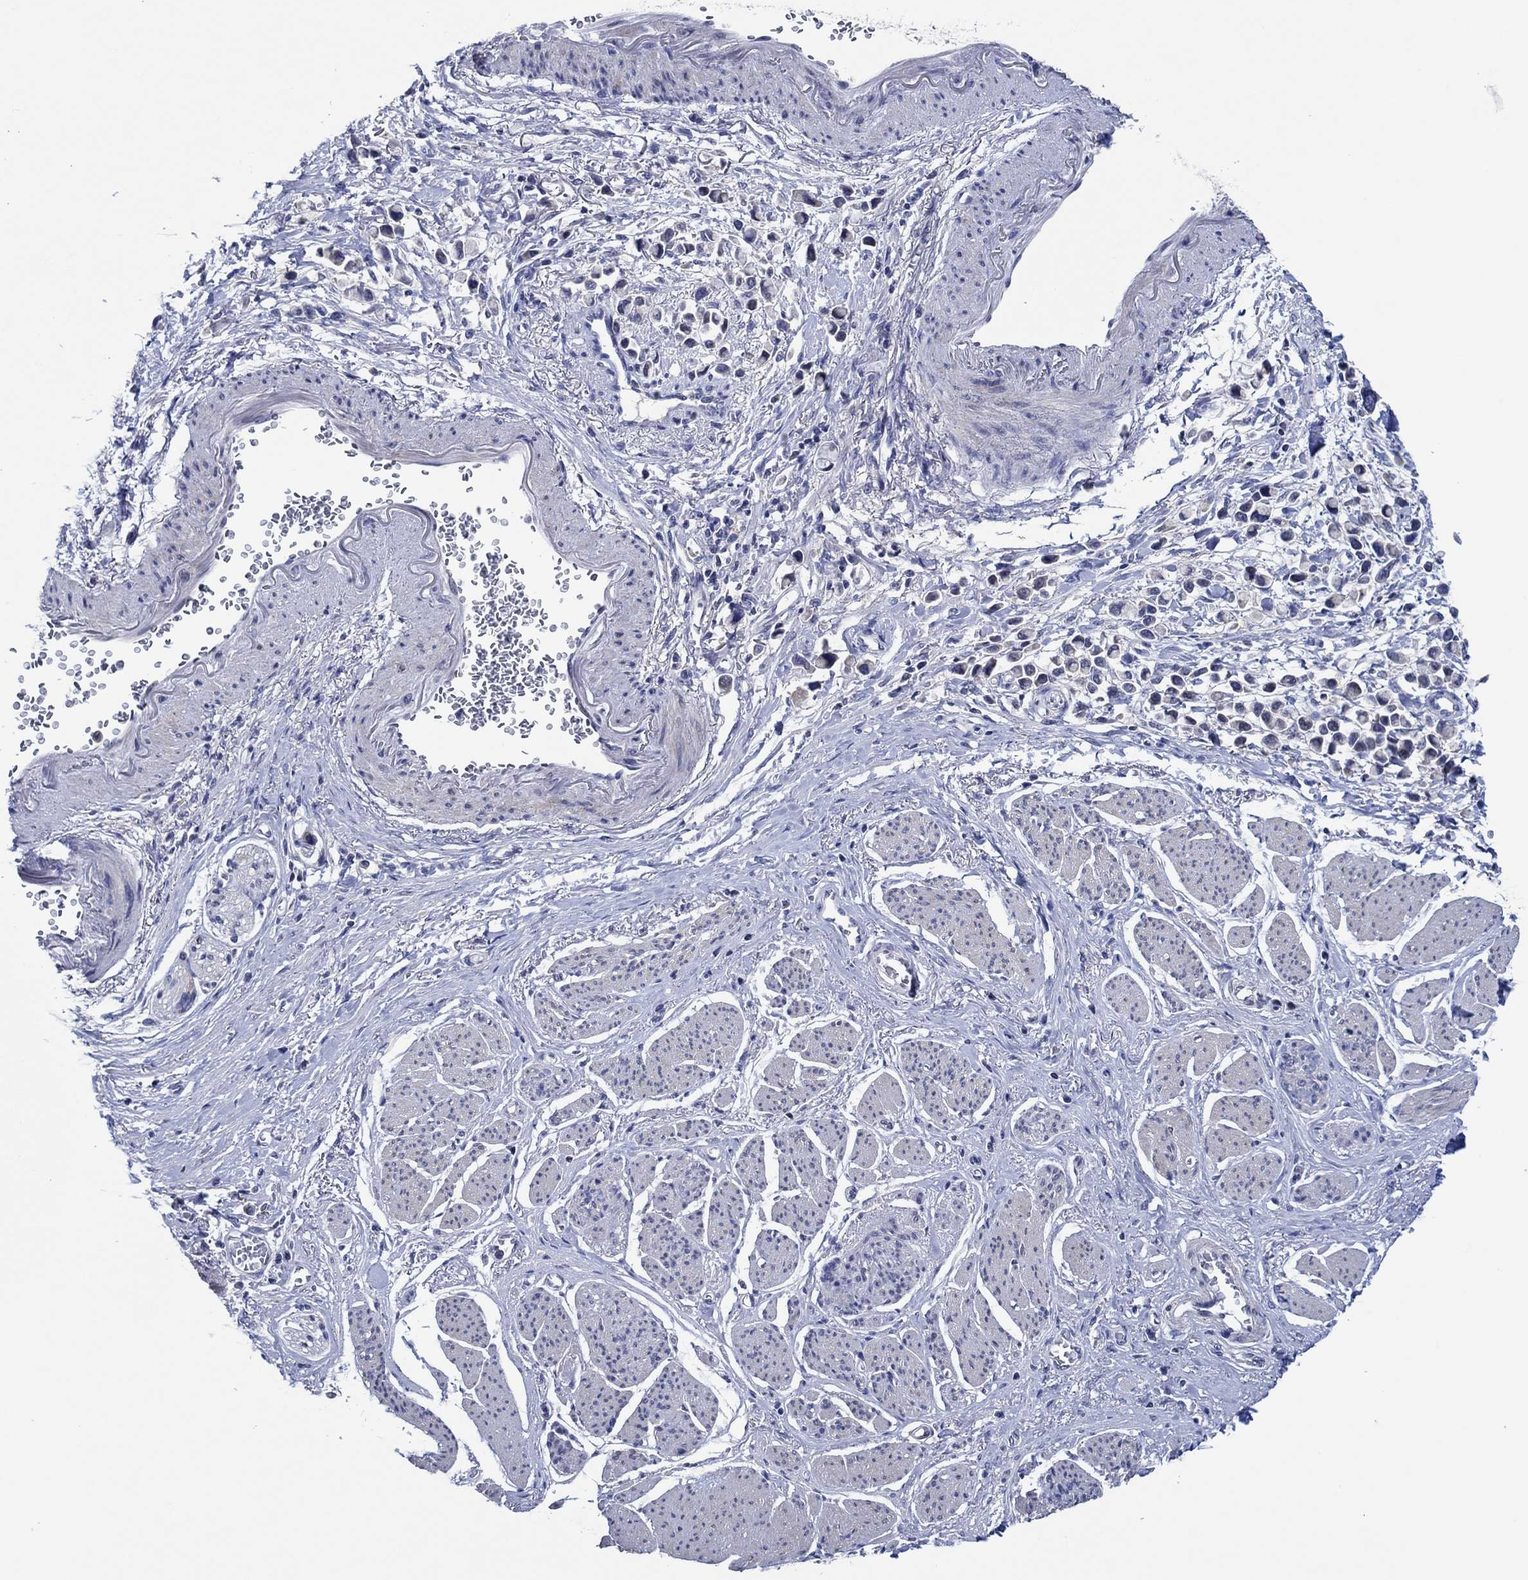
{"staining": {"intensity": "negative", "quantity": "none", "location": "none"}, "tissue": "stomach cancer", "cell_type": "Tumor cells", "image_type": "cancer", "snomed": [{"axis": "morphology", "description": "Adenocarcinoma, NOS"}, {"axis": "topography", "description": "Stomach"}], "caption": "This is an immunohistochemistry (IHC) micrograph of human stomach cancer (adenocarcinoma). There is no staining in tumor cells.", "gene": "PRRT3", "patient": {"sex": "female", "age": 81}}